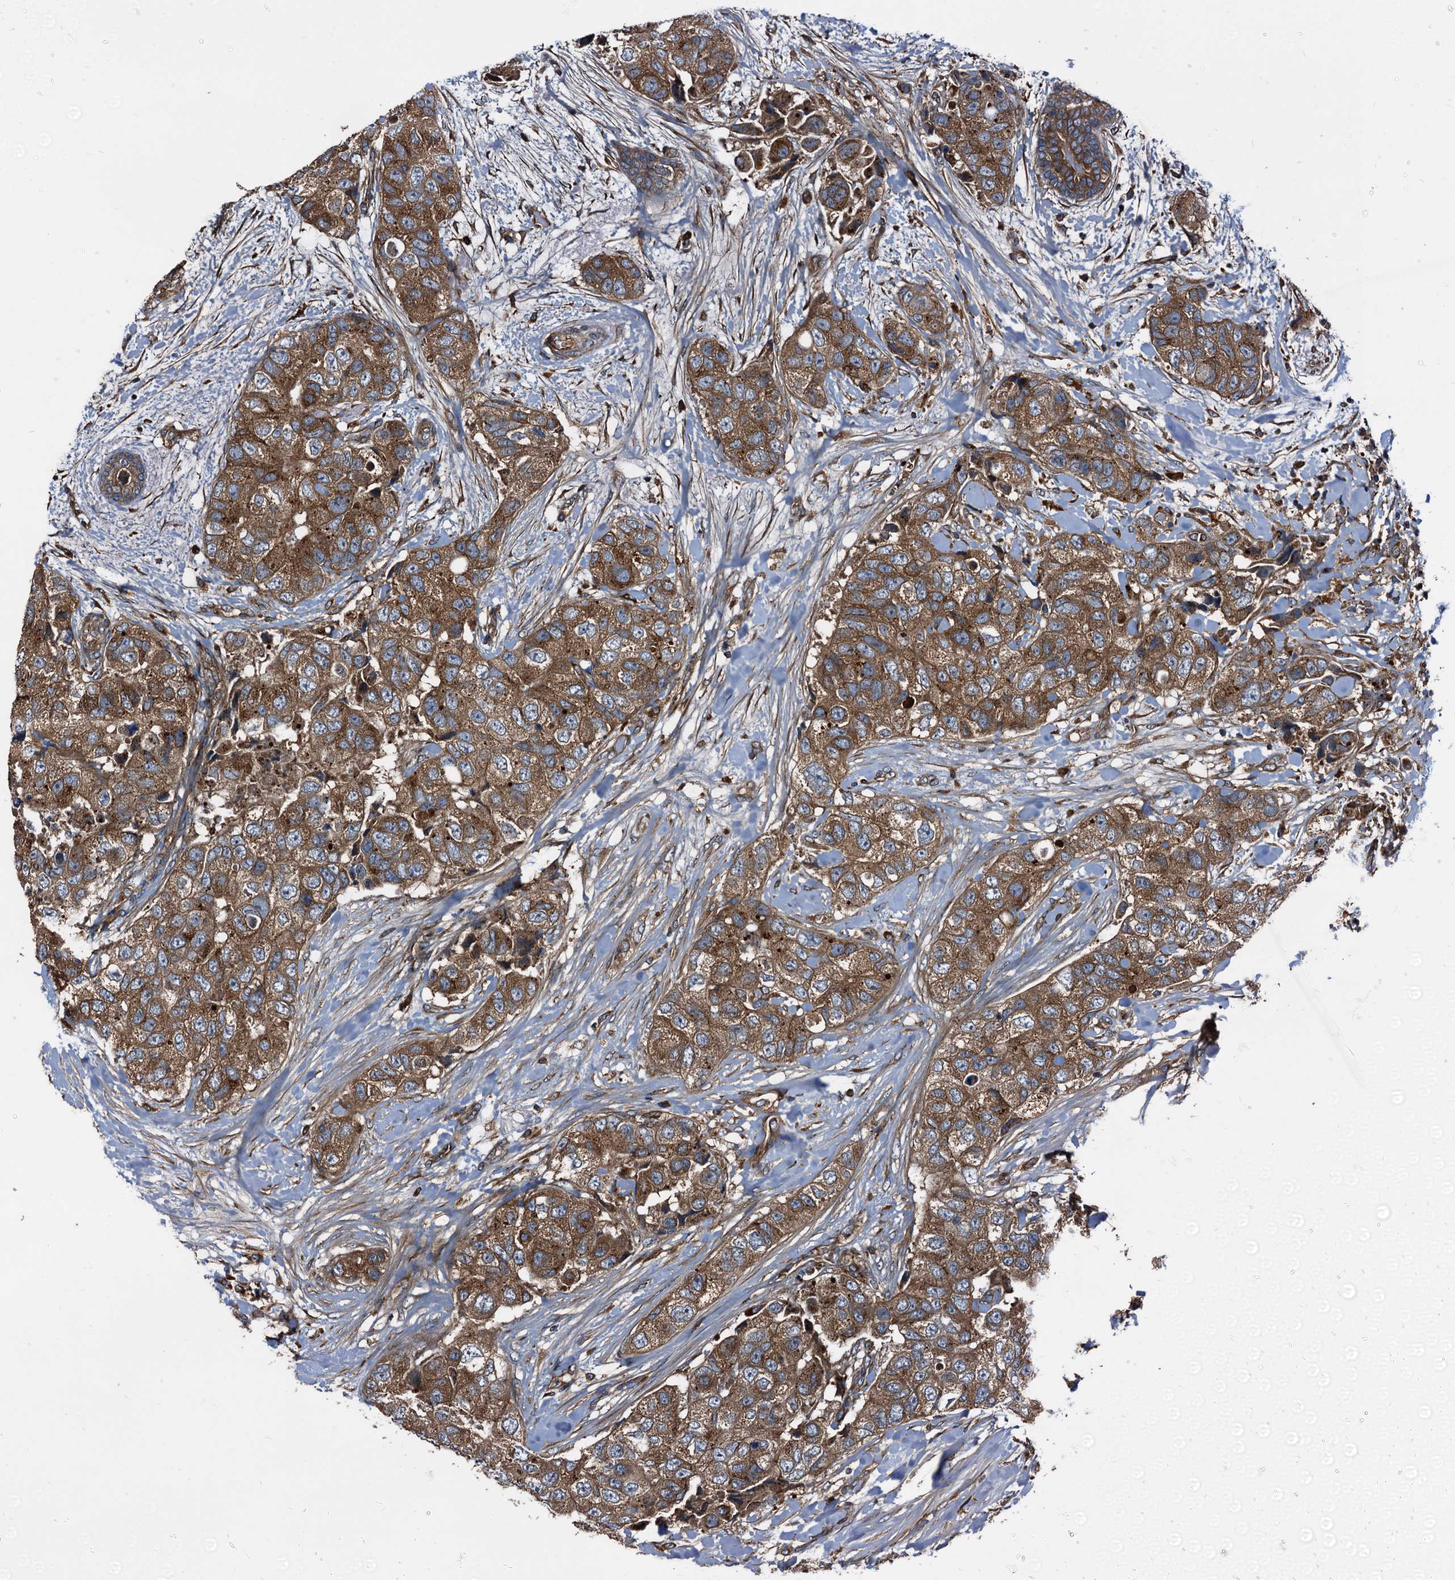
{"staining": {"intensity": "strong", "quantity": ">75%", "location": "cytoplasmic/membranous"}, "tissue": "breast cancer", "cell_type": "Tumor cells", "image_type": "cancer", "snomed": [{"axis": "morphology", "description": "Duct carcinoma"}, {"axis": "topography", "description": "Breast"}], "caption": "Breast cancer (infiltrating ductal carcinoma) stained with a brown dye reveals strong cytoplasmic/membranous positive expression in about >75% of tumor cells.", "gene": "PEX5", "patient": {"sex": "female", "age": 62}}